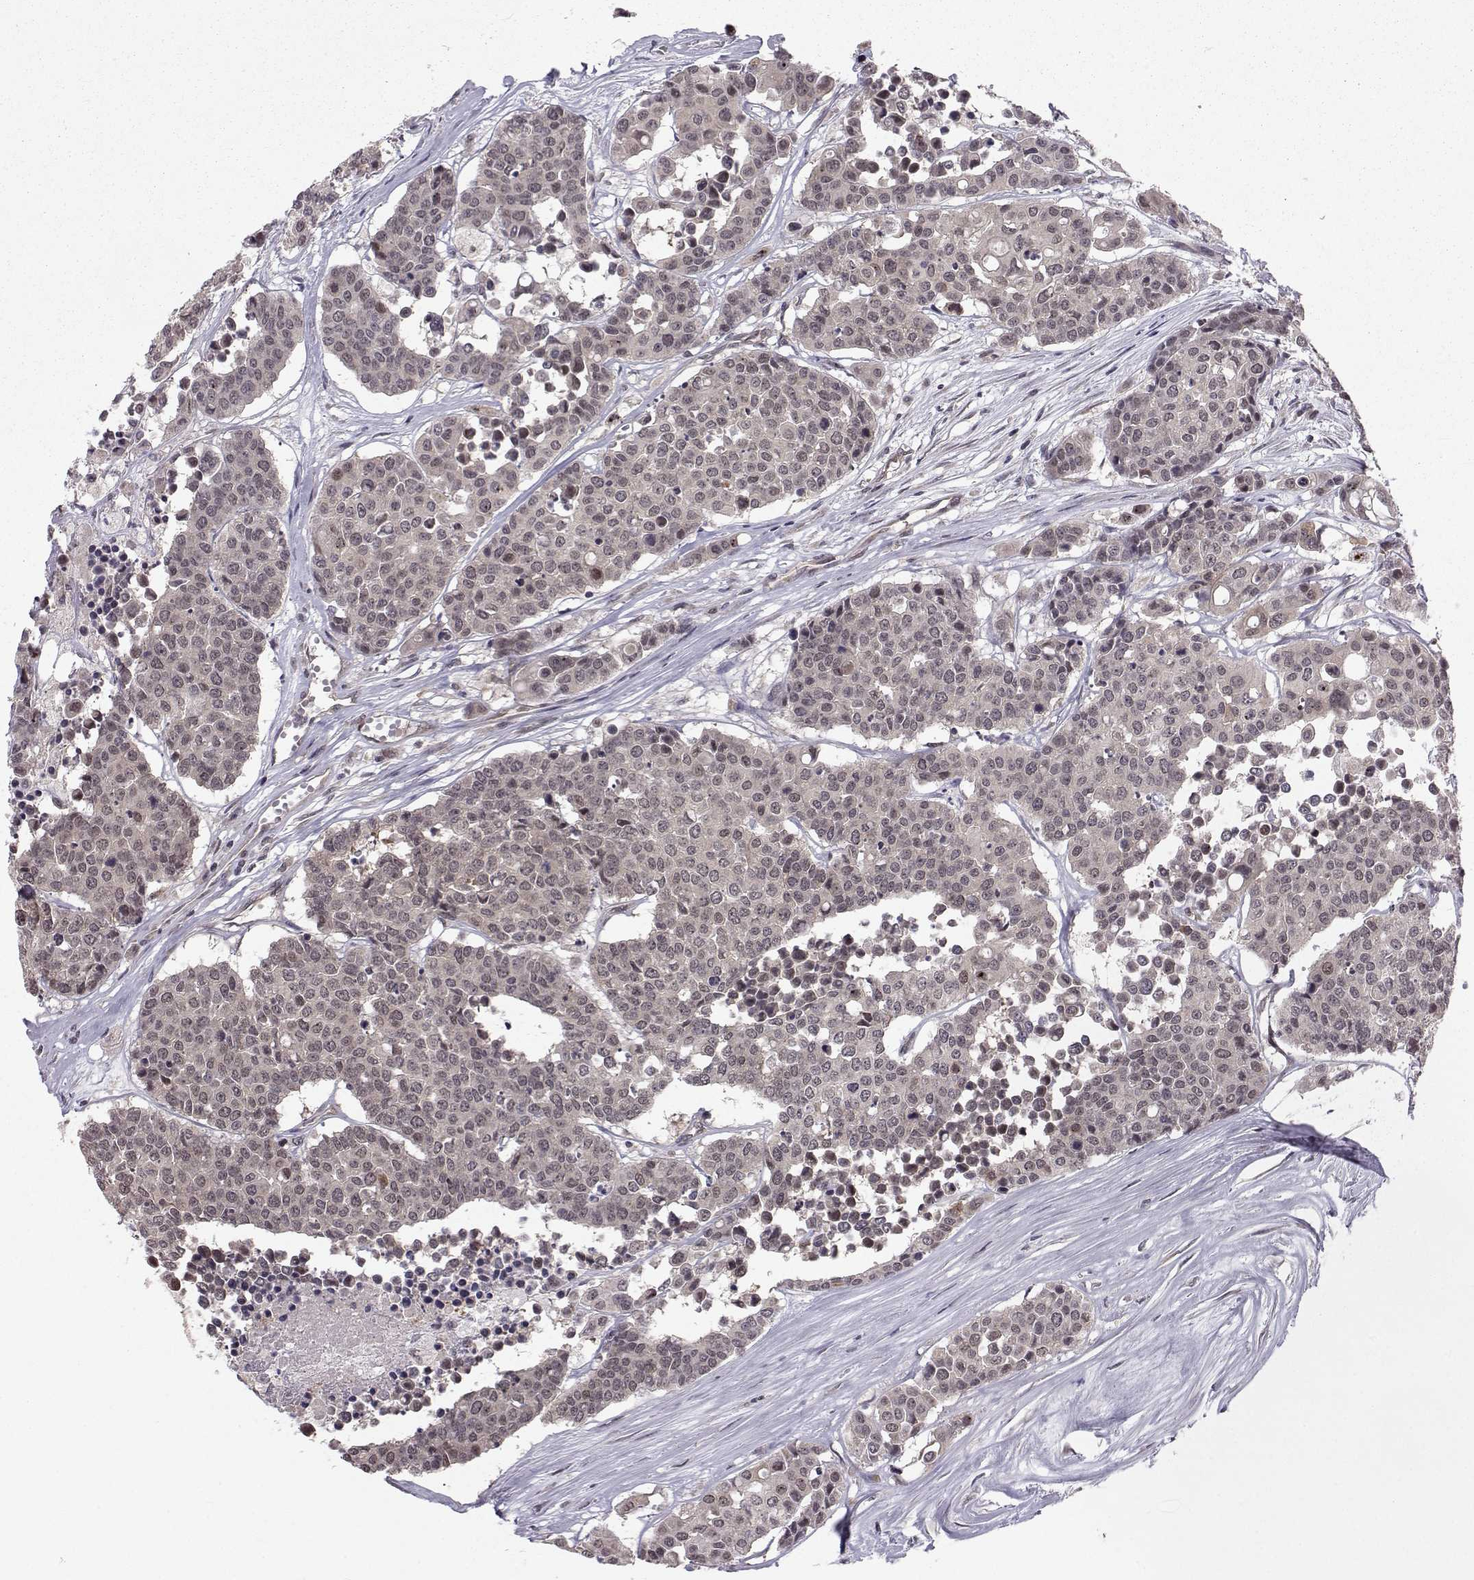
{"staining": {"intensity": "weak", "quantity": "25%-75%", "location": "cytoplasmic/membranous"}, "tissue": "carcinoid", "cell_type": "Tumor cells", "image_type": "cancer", "snomed": [{"axis": "morphology", "description": "Carcinoid, malignant, NOS"}, {"axis": "topography", "description": "Colon"}], "caption": "Malignant carcinoid stained with a protein marker displays weak staining in tumor cells.", "gene": "PKN2", "patient": {"sex": "male", "age": 81}}